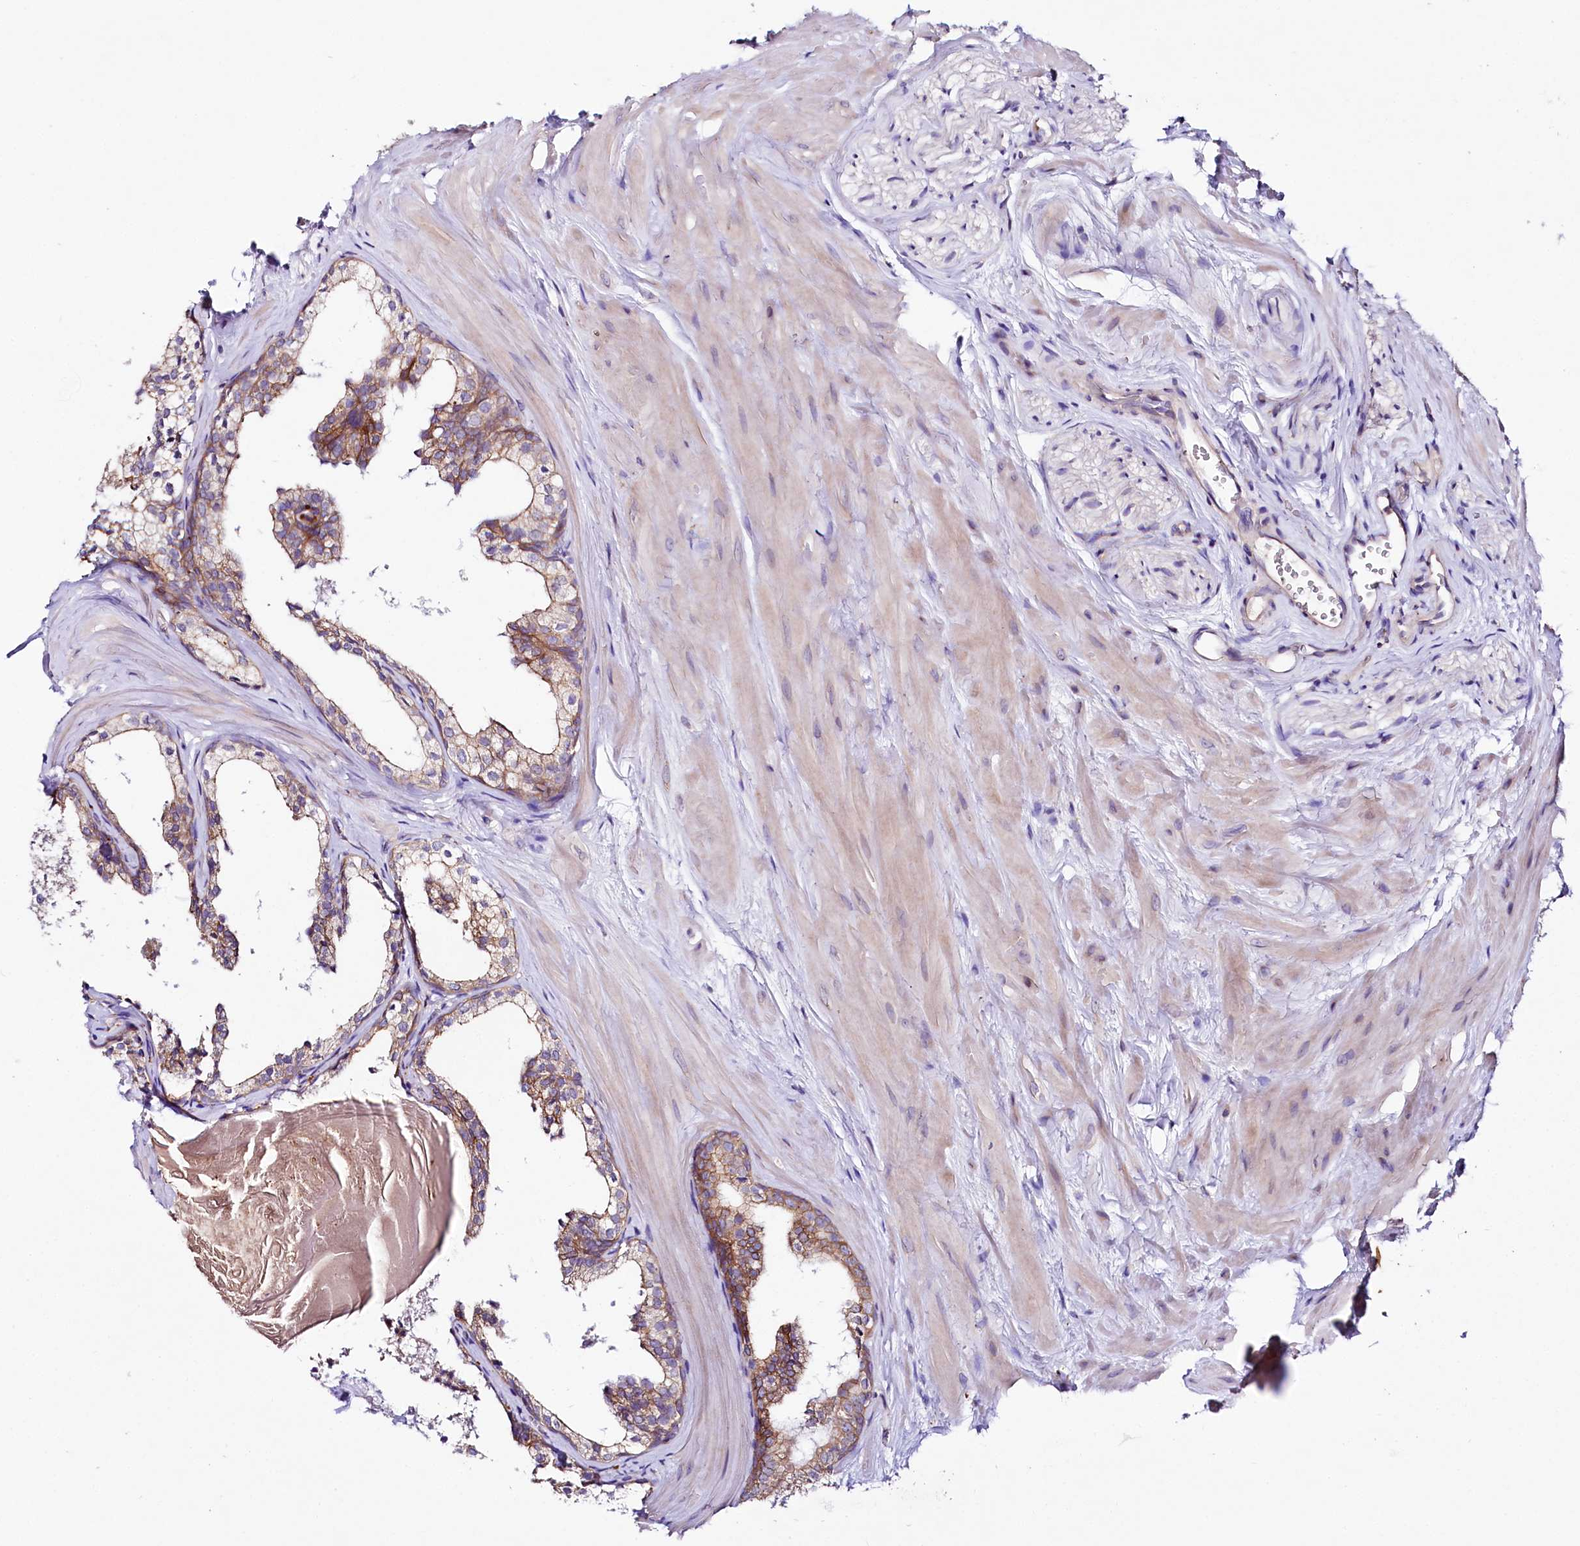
{"staining": {"intensity": "moderate", "quantity": ">75%", "location": "cytoplasmic/membranous"}, "tissue": "prostate cancer", "cell_type": "Tumor cells", "image_type": "cancer", "snomed": [{"axis": "morphology", "description": "Adenocarcinoma, Low grade"}, {"axis": "topography", "description": "Prostate"}], "caption": "This micrograph reveals IHC staining of human prostate cancer, with medium moderate cytoplasmic/membranous staining in about >75% of tumor cells.", "gene": "SACM1L", "patient": {"sex": "male", "age": 47}}